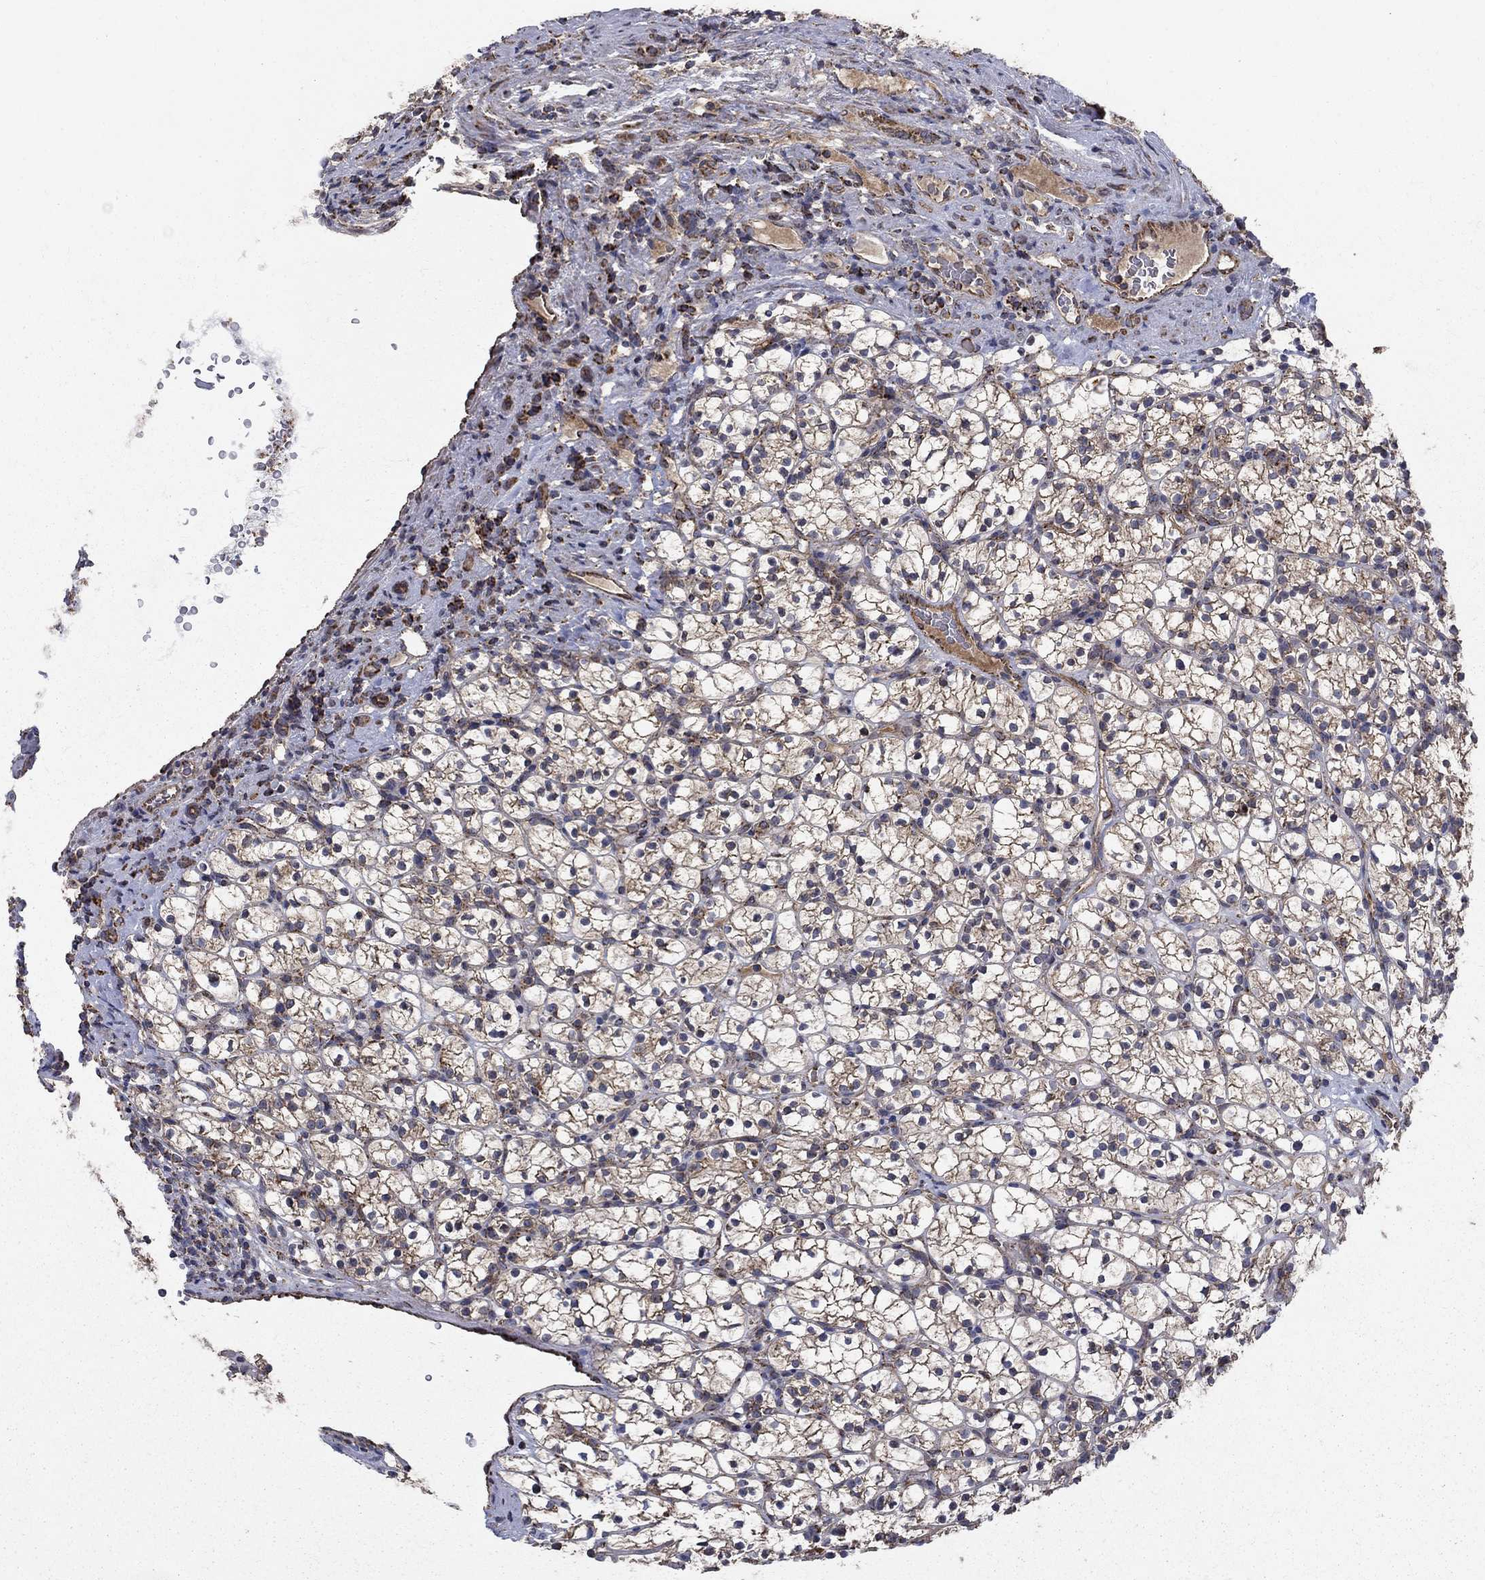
{"staining": {"intensity": "moderate", "quantity": "25%-75%", "location": "cytoplasmic/membranous"}, "tissue": "renal cancer", "cell_type": "Tumor cells", "image_type": "cancer", "snomed": [{"axis": "morphology", "description": "Adenocarcinoma, NOS"}, {"axis": "topography", "description": "Kidney"}], "caption": "The immunohistochemical stain labels moderate cytoplasmic/membranous expression in tumor cells of renal cancer (adenocarcinoma) tissue.", "gene": "NDUFS8", "patient": {"sex": "female", "age": 89}}